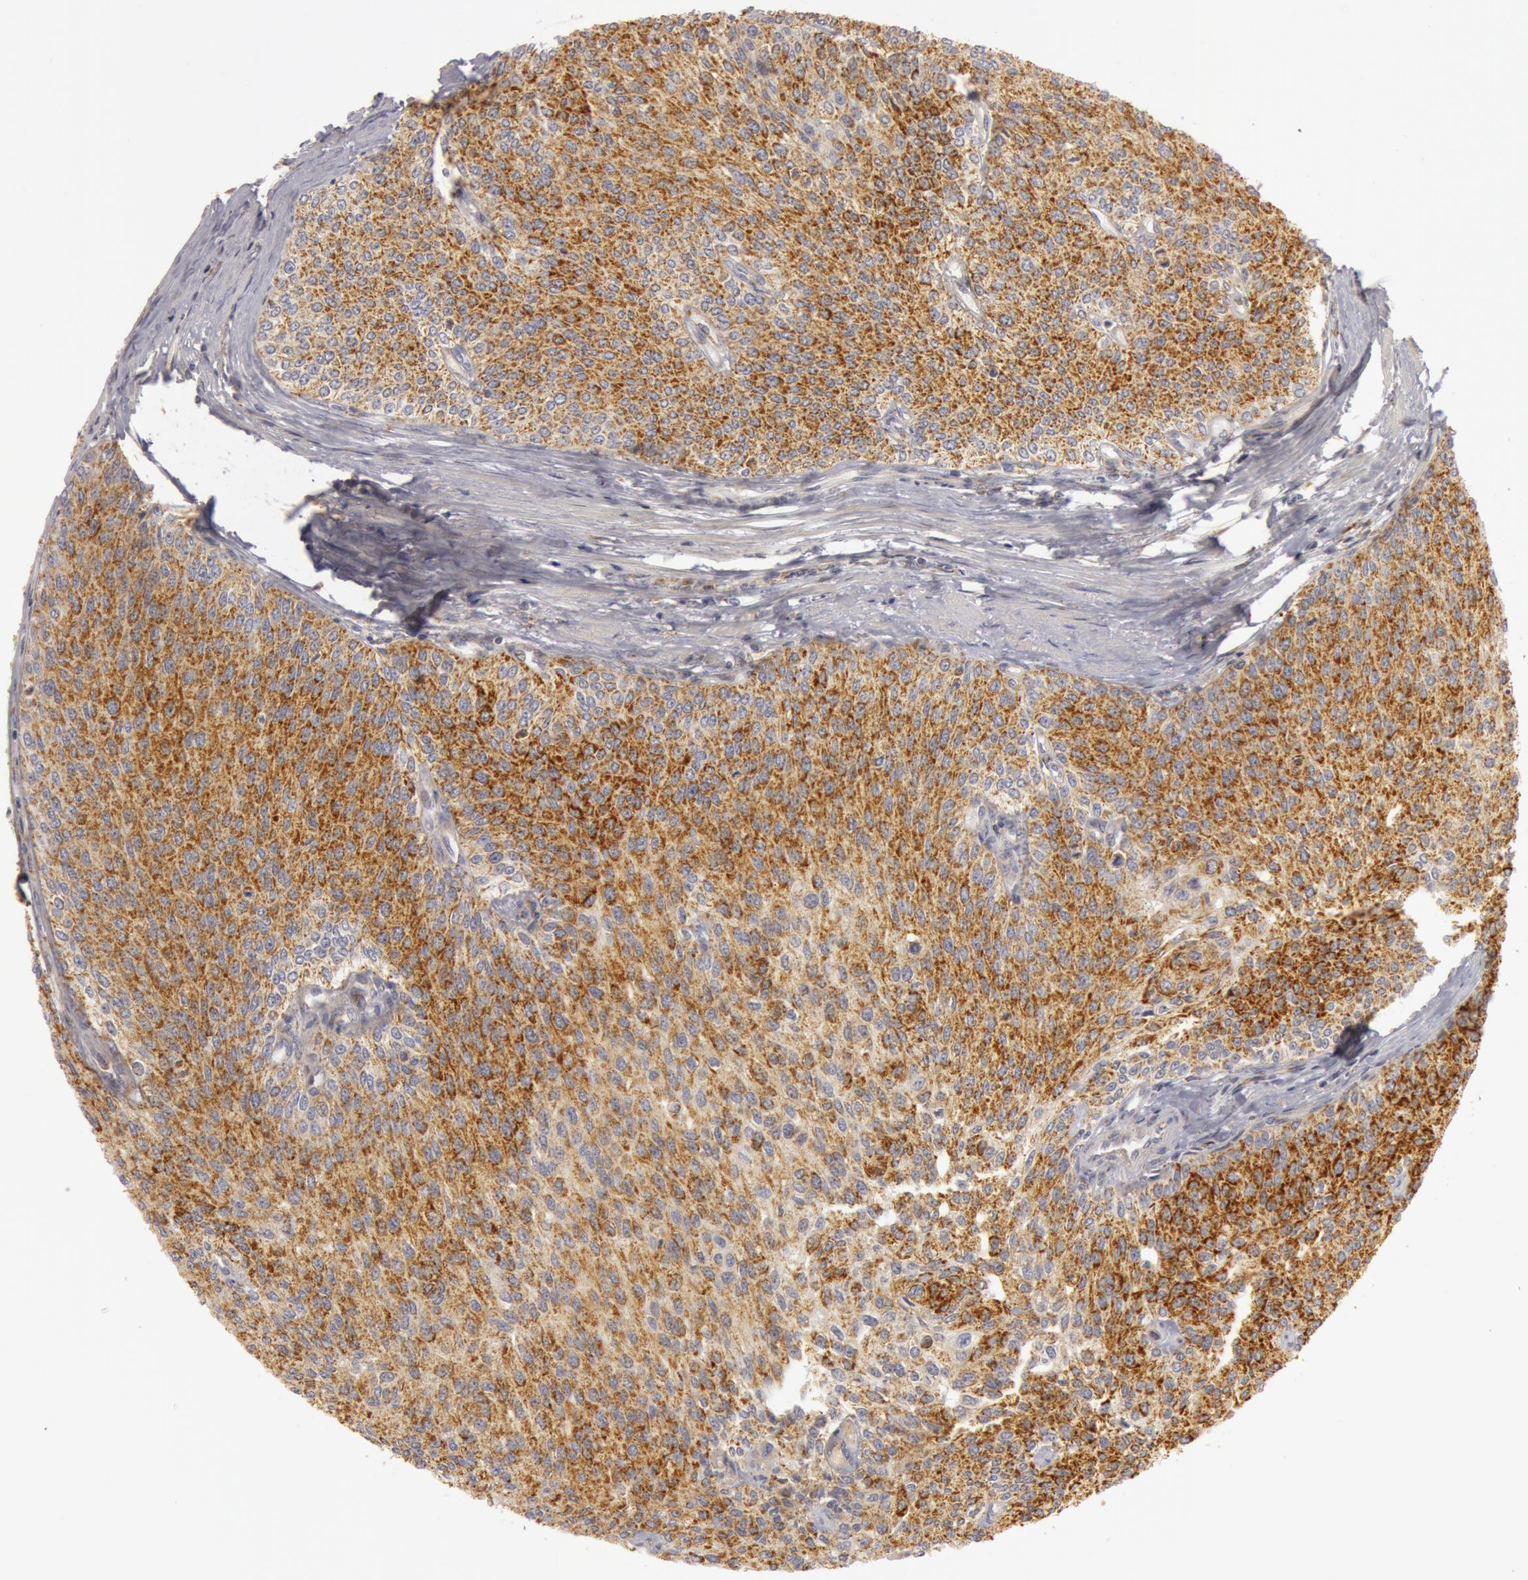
{"staining": {"intensity": "strong", "quantity": ">75%", "location": "cytoplasmic/membranous"}, "tissue": "urothelial cancer", "cell_type": "Tumor cells", "image_type": "cancer", "snomed": [{"axis": "morphology", "description": "Urothelial carcinoma, Low grade"}, {"axis": "topography", "description": "Urinary bladder"}], "caption": "Low-grade urothelial carcinoma was stained to show a protein in brown. There is high levels of strong cytoplasmic/membranous positivity in about >75% of tumor cells. Using DAB (brown) and hematoxylin (blue) stains, captured at high magnification using brightfield microscopy.", "gene": "C7", "patient": {"sex": "female", "age": 73}}